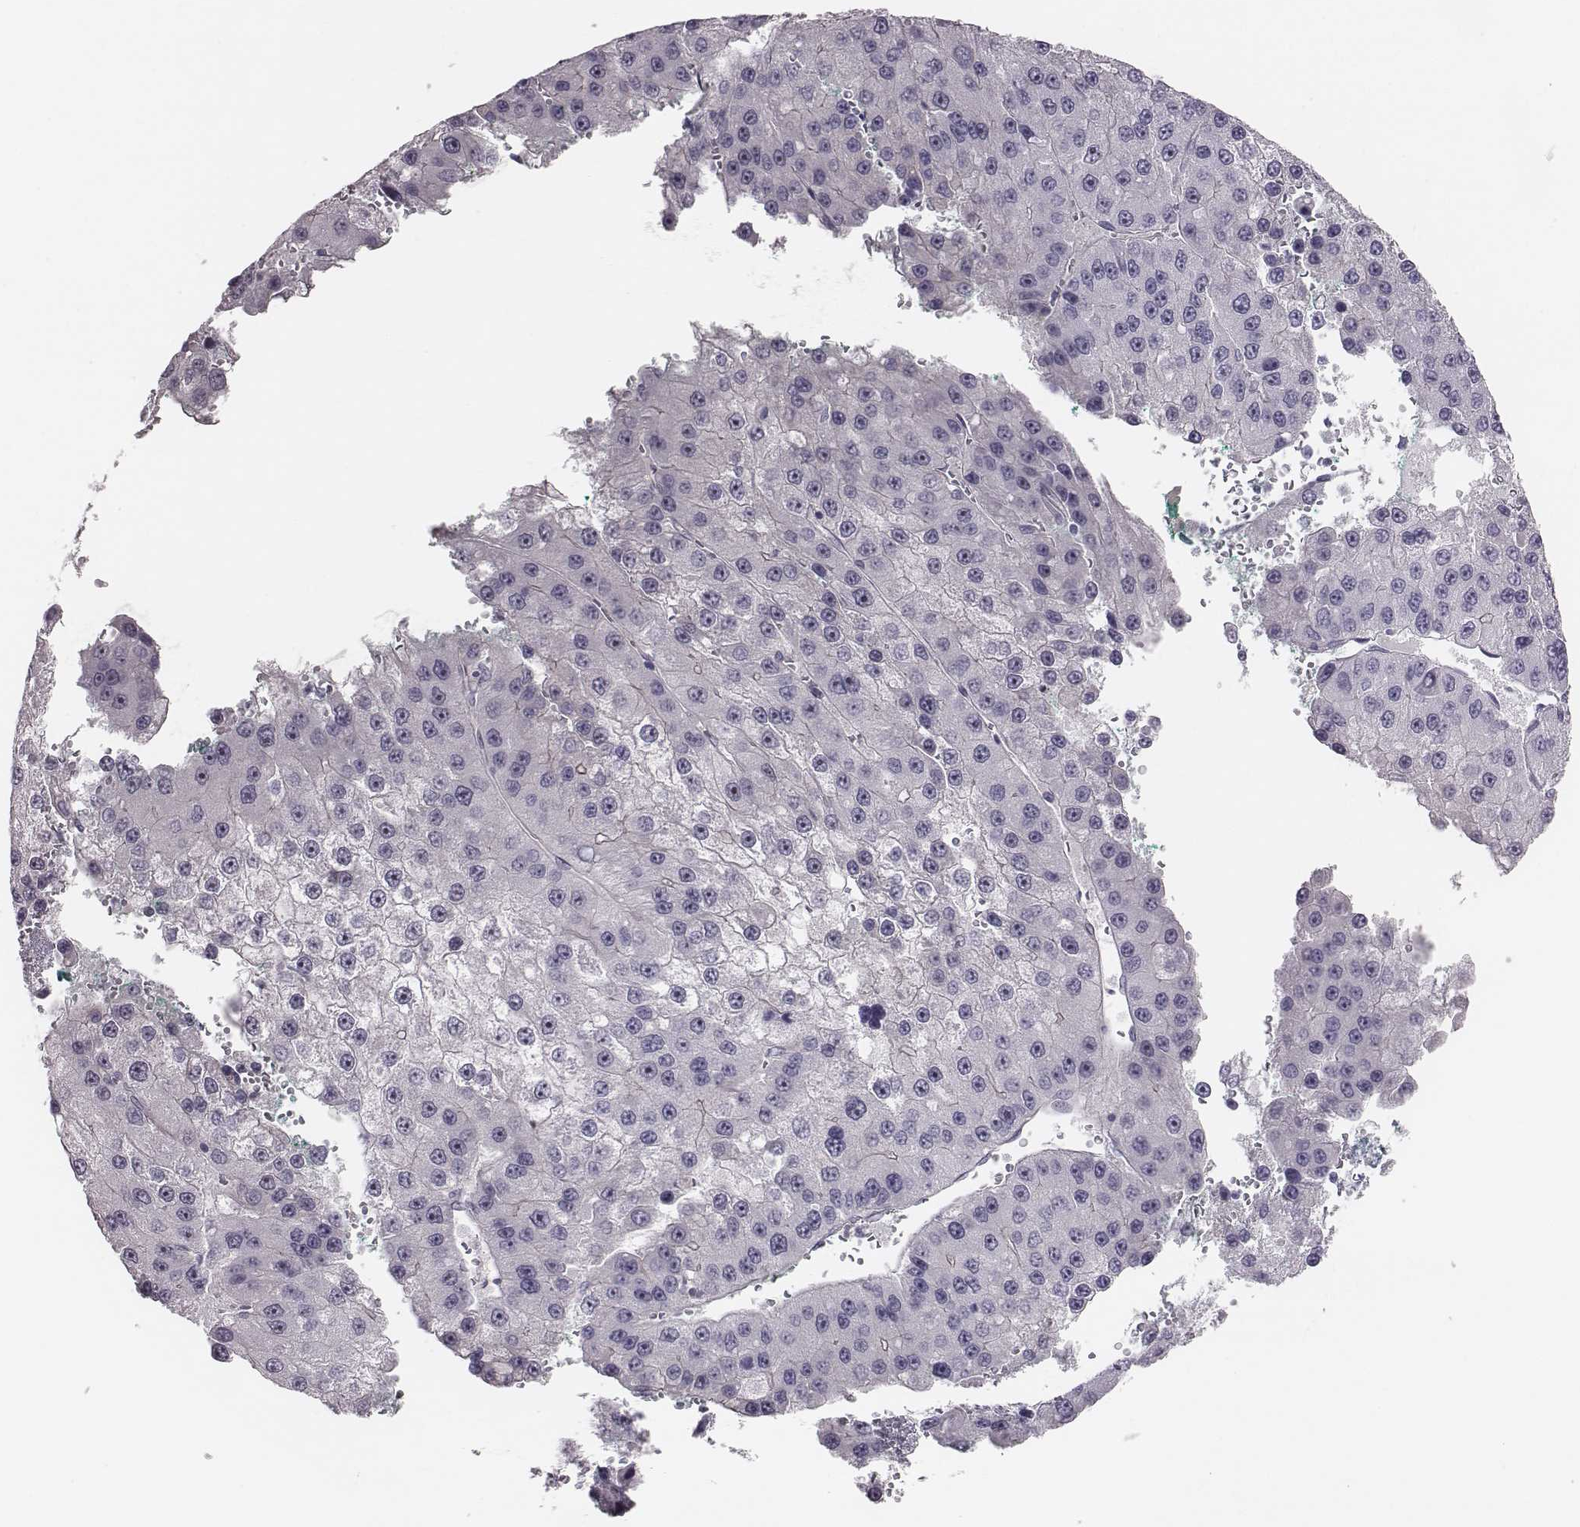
{"staining": {"intensity": "negative", "quantity": "none", "location": "none"}, "tissue": "liver cancer", "cell_type": "Tumor cells", "image_type": "cancer", "snomed": [{"axis": "morphology", "description": "Carcinoma, Hepatocellular, NOS"}, {"axis": "topography", "description": "Liver"}], "caption": "The image displays no significant staining in tumor cells of hepatocellular carcinoma (liver).", "gene": "CACNG4", "patient": {"sex": "female", "age": 73}}